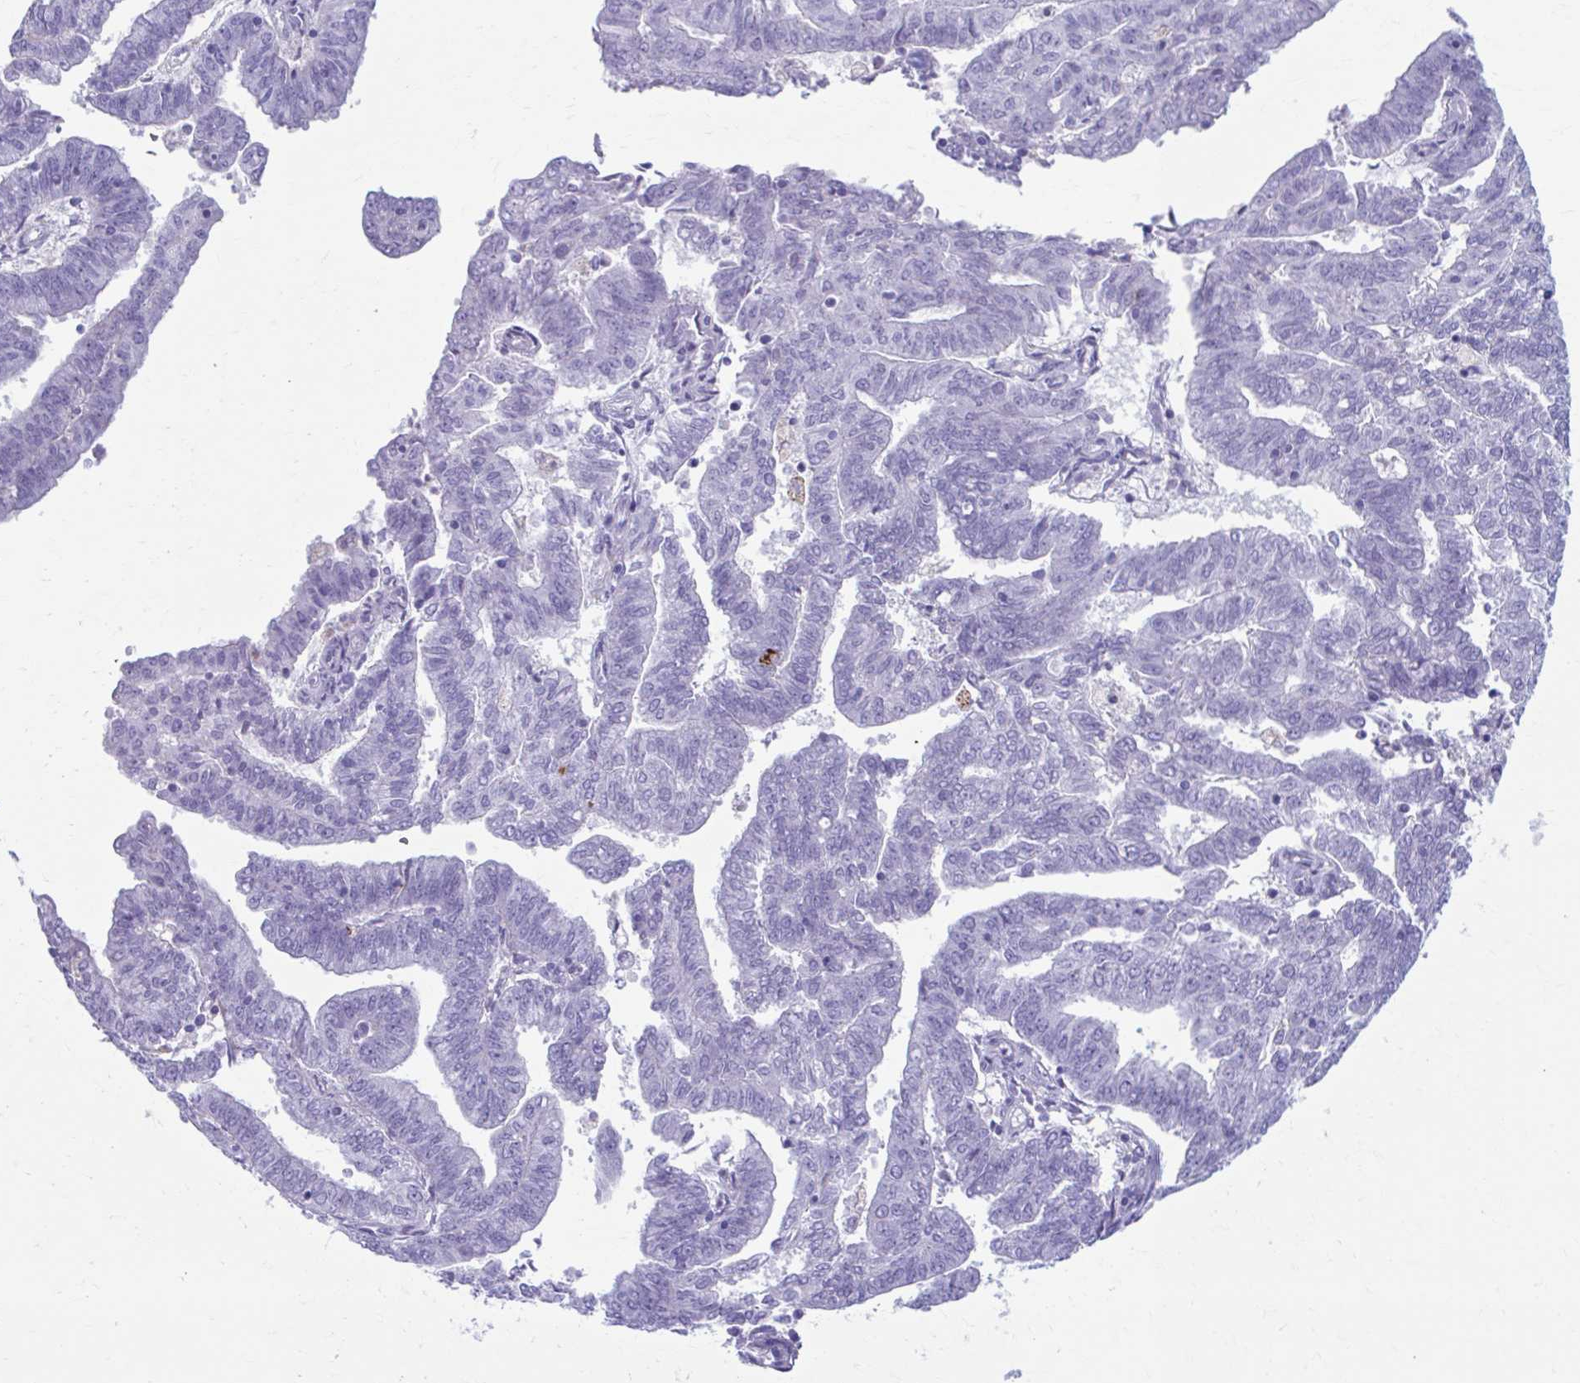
{"staining": {"intensity": "negative", "quantity": "none", "location": "none"}, "tissue": "endometrial cancer", "cell_type": "Tumor cells", "image_type": "cancer", "snomed": [{"axis": "morphology", "description": "Adenocarcinoma, NOS"}, {"axis": "topography", "description": "Endometrium"}], "caption": "Human endometrial adenocarcinoma stained for a protein using immunohistochemistry (IHC) exhibits no positivity in tumor cells.", "gene": "C12orf71", "patient": {"sex": "female", "age": 82}}